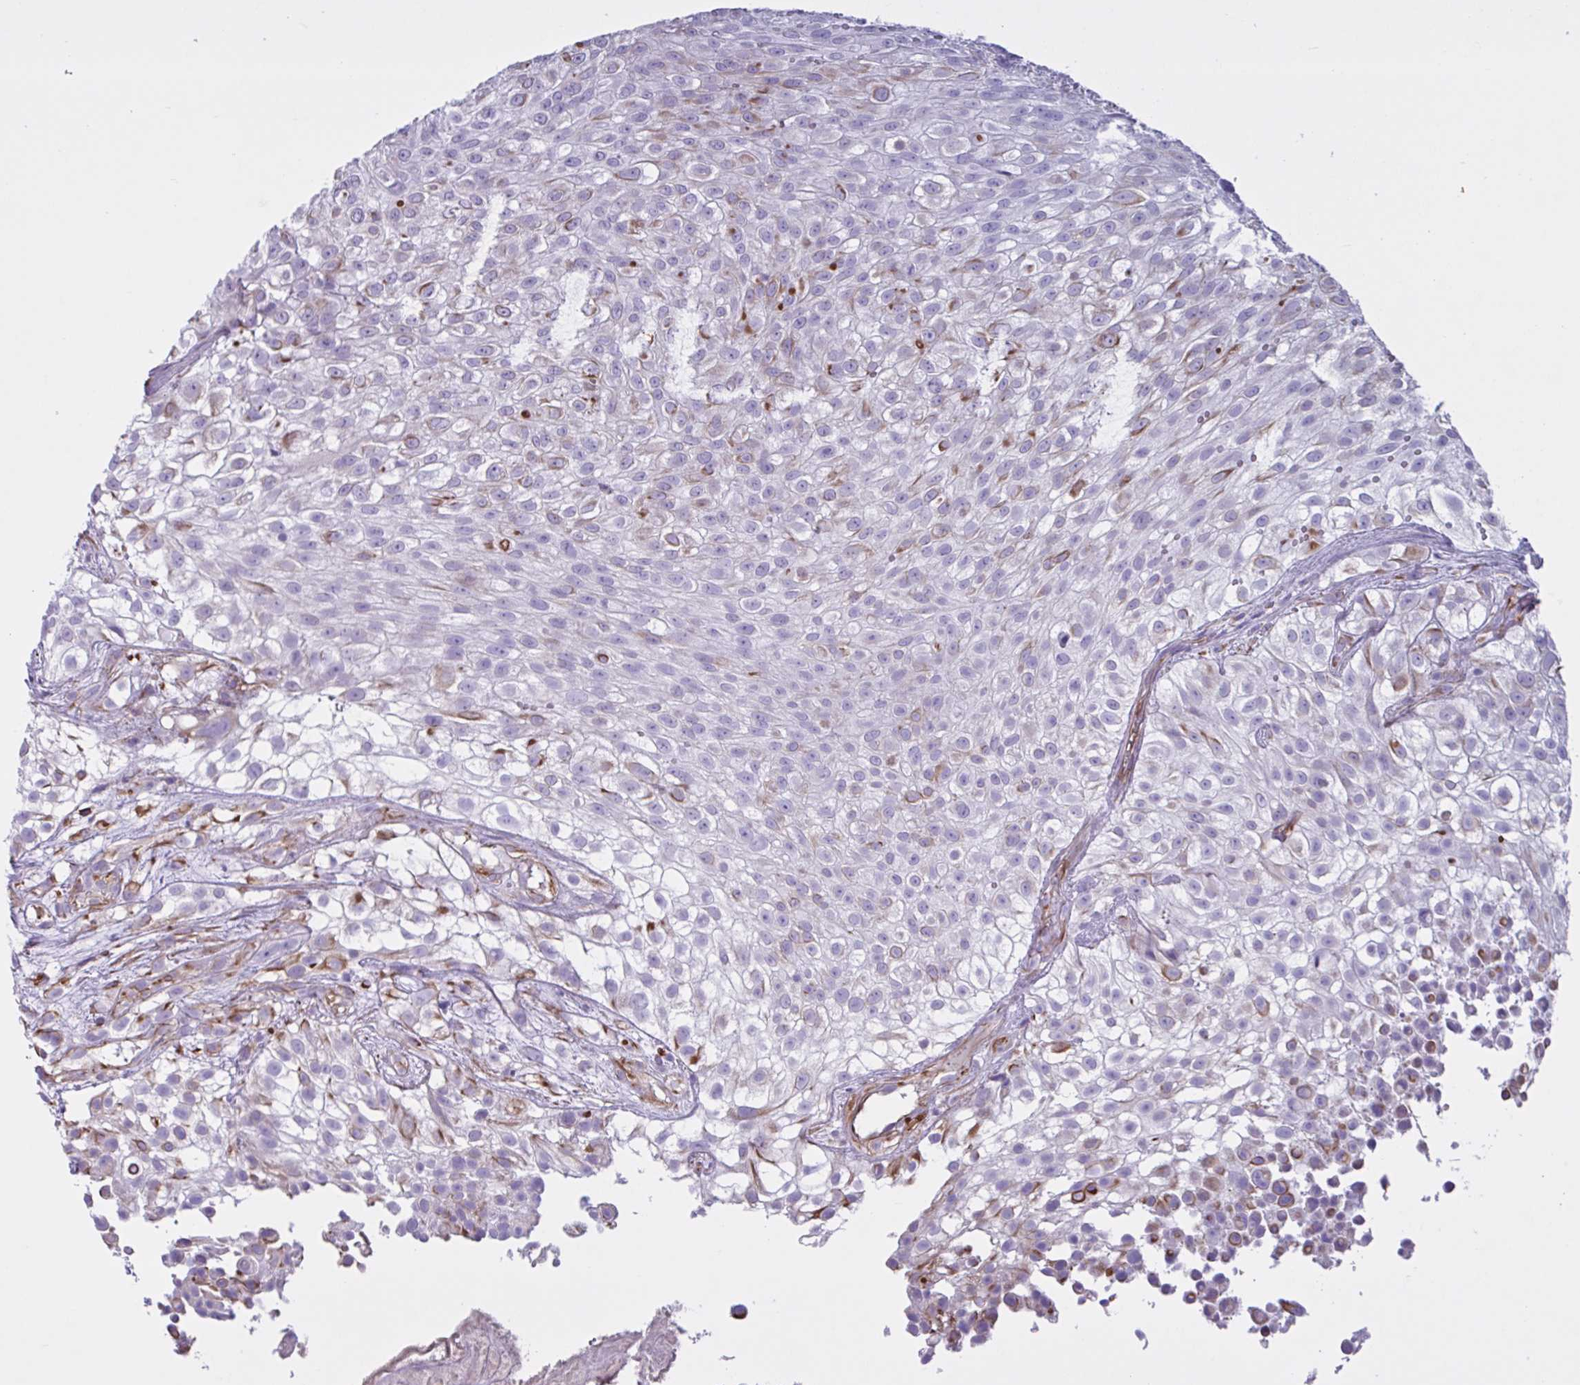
{"staining": {"intensity": "moderate", "quantity": "<25%", "location": "cytoplasmic/membranous"}, "tissue": "urothelial cancer", "cell_type": "Tumor cells", "image_type": "cancer", "snomed": [{"axis": "morphology", "description": "Urothelial carcinoma, High grade"}, {"axis": "topography", "description": "Urinary bladder"}], "caption": "A photomicrograph of urothelial carcinoma (high-grade) stained for a protein demonstrates moderate cytoplasmic/membranous brown staining in tumor cells.", "gene": "TMEM86B", "patient": {"sex": "male", "age": 56}}